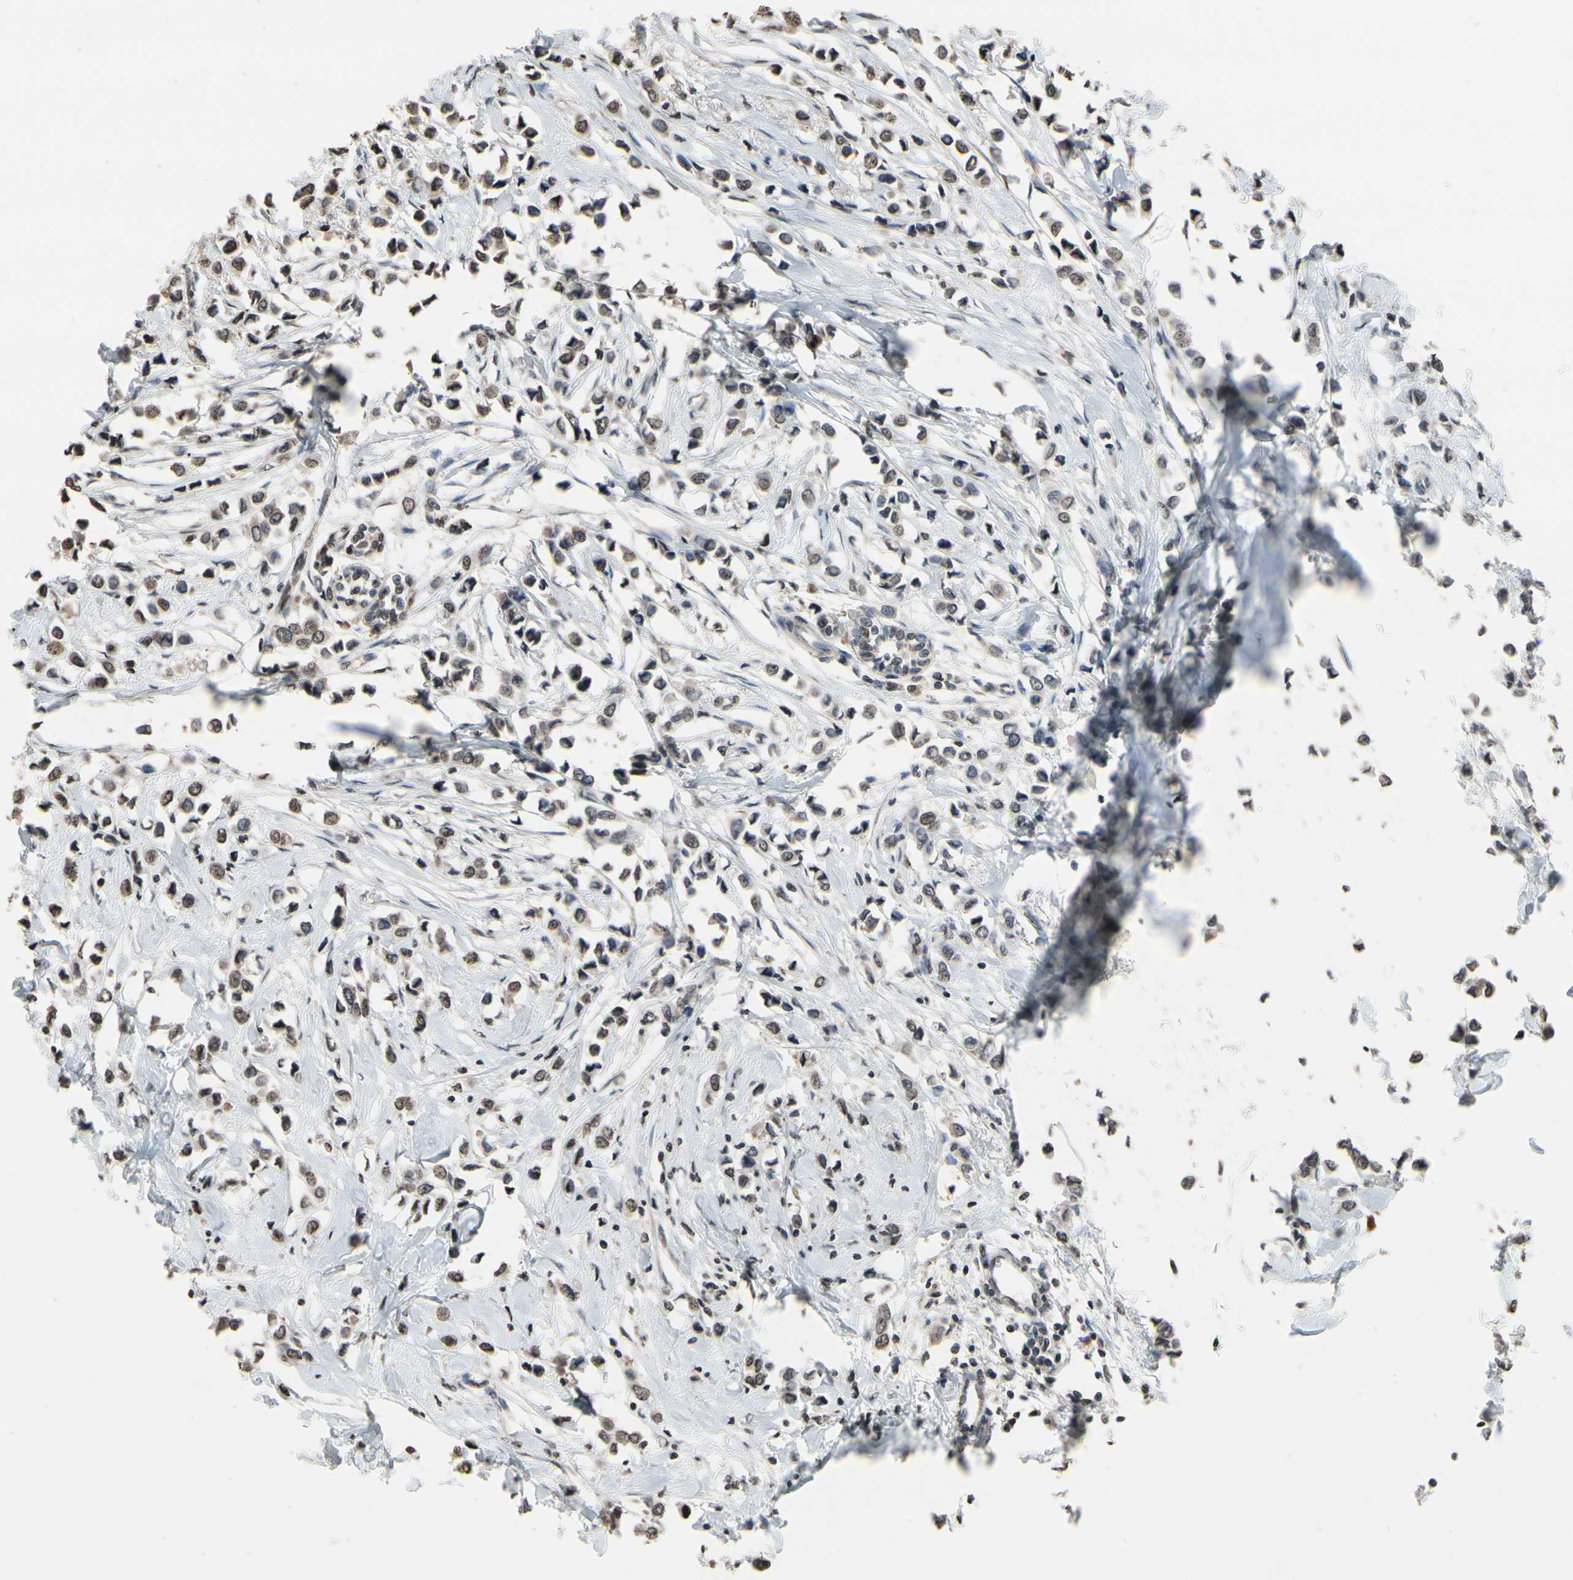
{"staining": {"intensity": "moderate", "quantity": "25%-75%", "location": "nuclear"}, "tissue": "breast cancer", "cell_type": "Tumor cells", "image_type": "cancer", "snomed": [{"axis": "morphology", "description": "Lobular carcinoma"}, {"axis": "topography", "description": "Breast"}], "caption": "This is an image of immunohistochemistry staining of lobular carcinoma (breast), which shows moderate expression in the nuclear of tumor cells.", "gene": "HIPK2", "patient": {"sex": "female", "age": 51}}